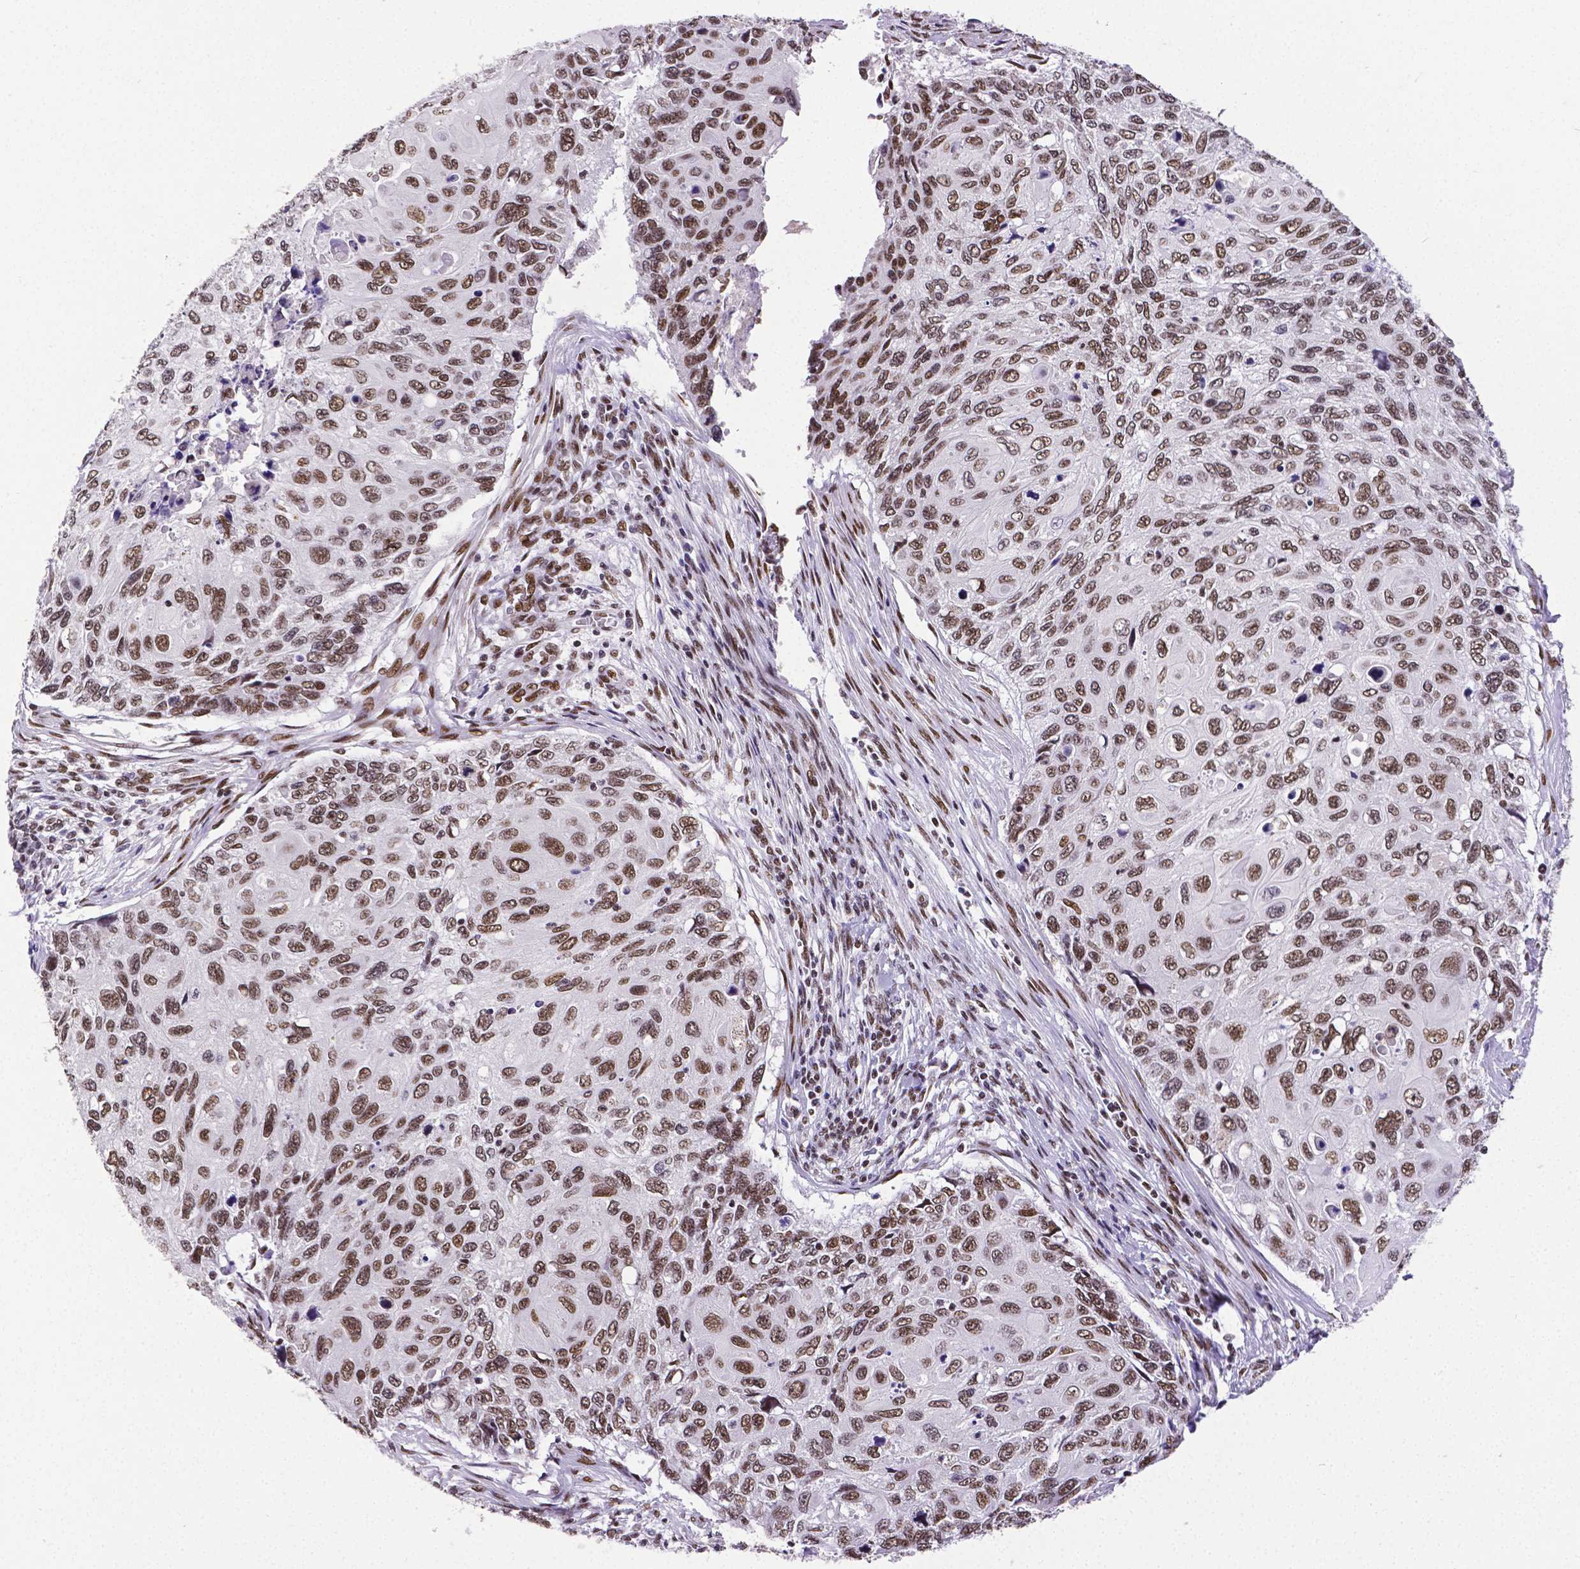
{"staining": {"intensity": "moderate", "quantity": ">75%", "location": "nuclear"}, "tissue": "cervical cancer", "cell_type": "Tumor cells", "image_type": "cancer", "snomed": [{"axis": "morphology", "description": "Squamous cell carcinoma, NOS"}, {"axis": "topography", "description": "Cervix"}], "caption": "High-power microscopy captured an immunohistochemistry (IHC) image of squamous cell carcinoma (cervical), revealing moderate nuclear expression in about >75% of tumor cells.", "gene": "REST", "patient": {"sex": "female", "age": 70}}